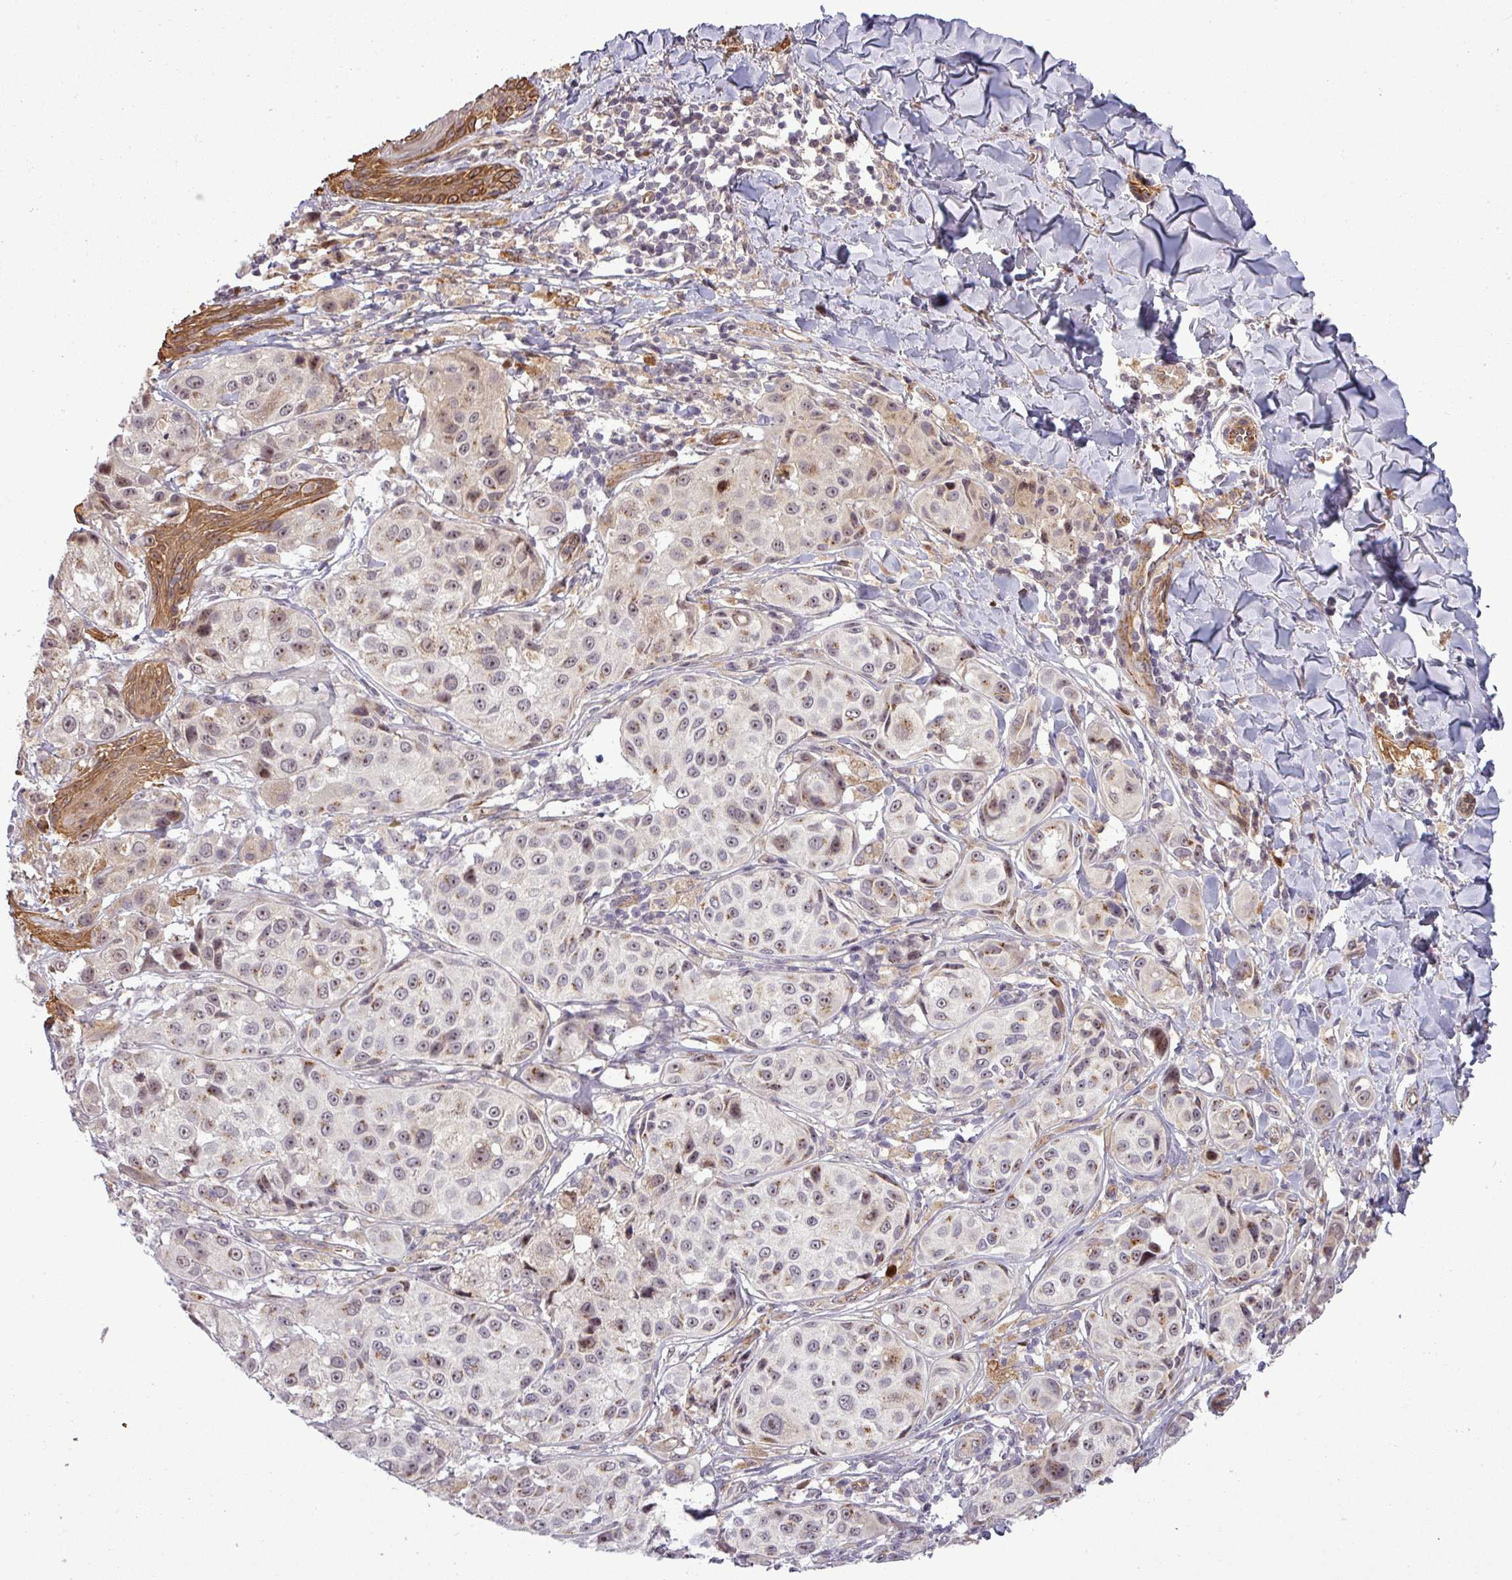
{"staining": {"intensity": "weak", "quantity": "25%-75%", "location": "nuclear"}, "tissue": "melanoma", "cell_type": "Tumor cells", "image_type": "cancer", "snomed": [{"axis": "morphology", "description": "Malignant melanoma, NOS"}, {"axis": "topography", "description": "Skin"}], "caption": "The immunohistochemical stain shows weak nuclear expression in tumor cells of malignant melanoma tissue. (DAB (3,3'-diaminobenzidine) IHC, brown staining for protein, blue staining for nuclei).", "gene": "PCDH1", "patient": {"sex": "male", "age": 39}}